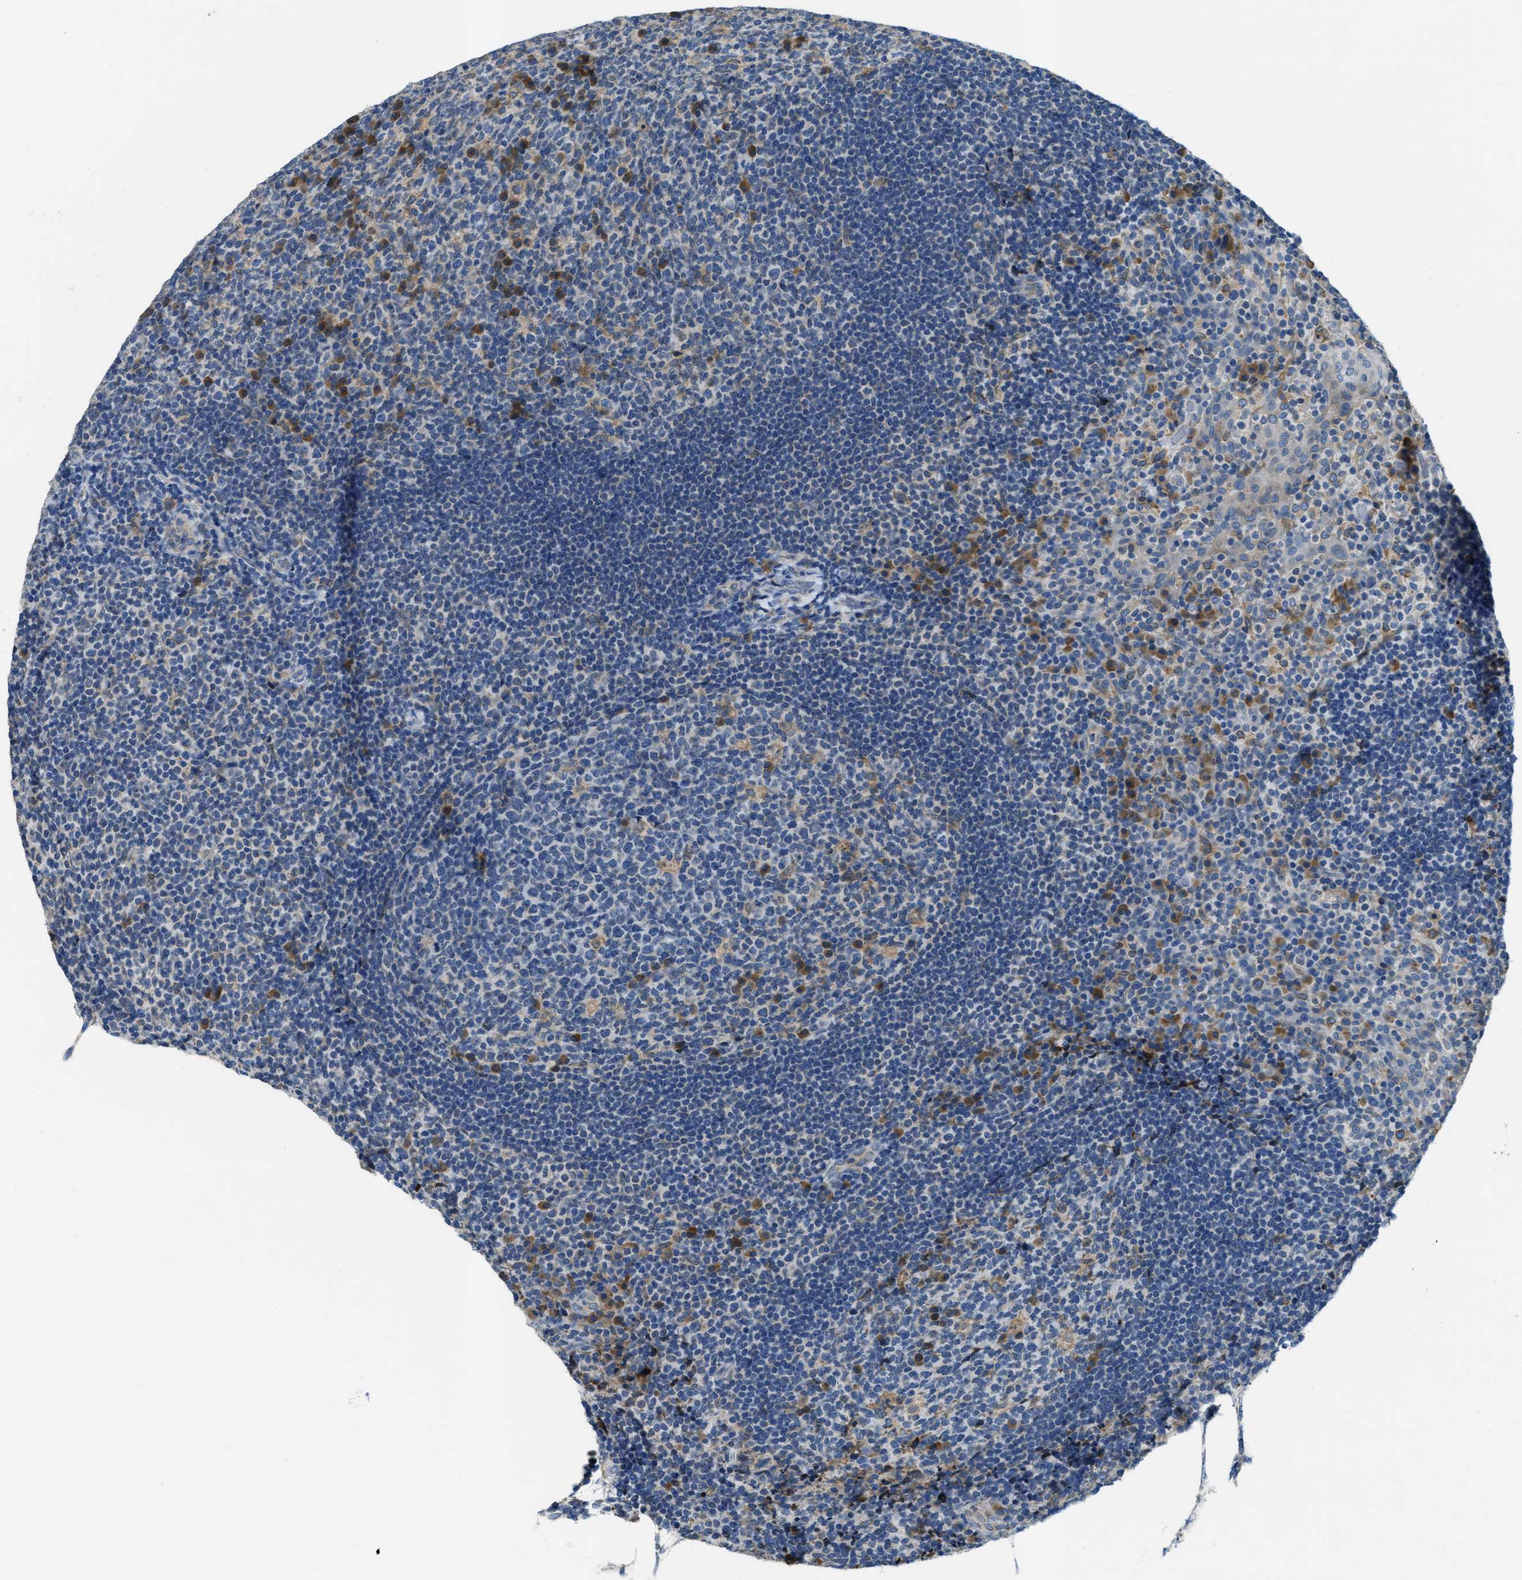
{"staining": {"intensity": "moderate", "quantity": "<25%", "location": "cytoplasmic/membranous"}, "tissue": "tonsil", "cell_type": "Germinal center cells", "image_type": "normal", "snomed": [{"axis": "morphology", "description": "Normal tissue, NOS"}, {"axis": "topography", "description": "Tonsil"}], "caption": "Immunohistochemical staining of benign human tonsil exhibits <25% levels of moderate cytoplasmic/membranous protein staining in approximately <25% of germinal center cells.", "gene": "MPDU1", "patient": {"sex": "male", "age": 17}}